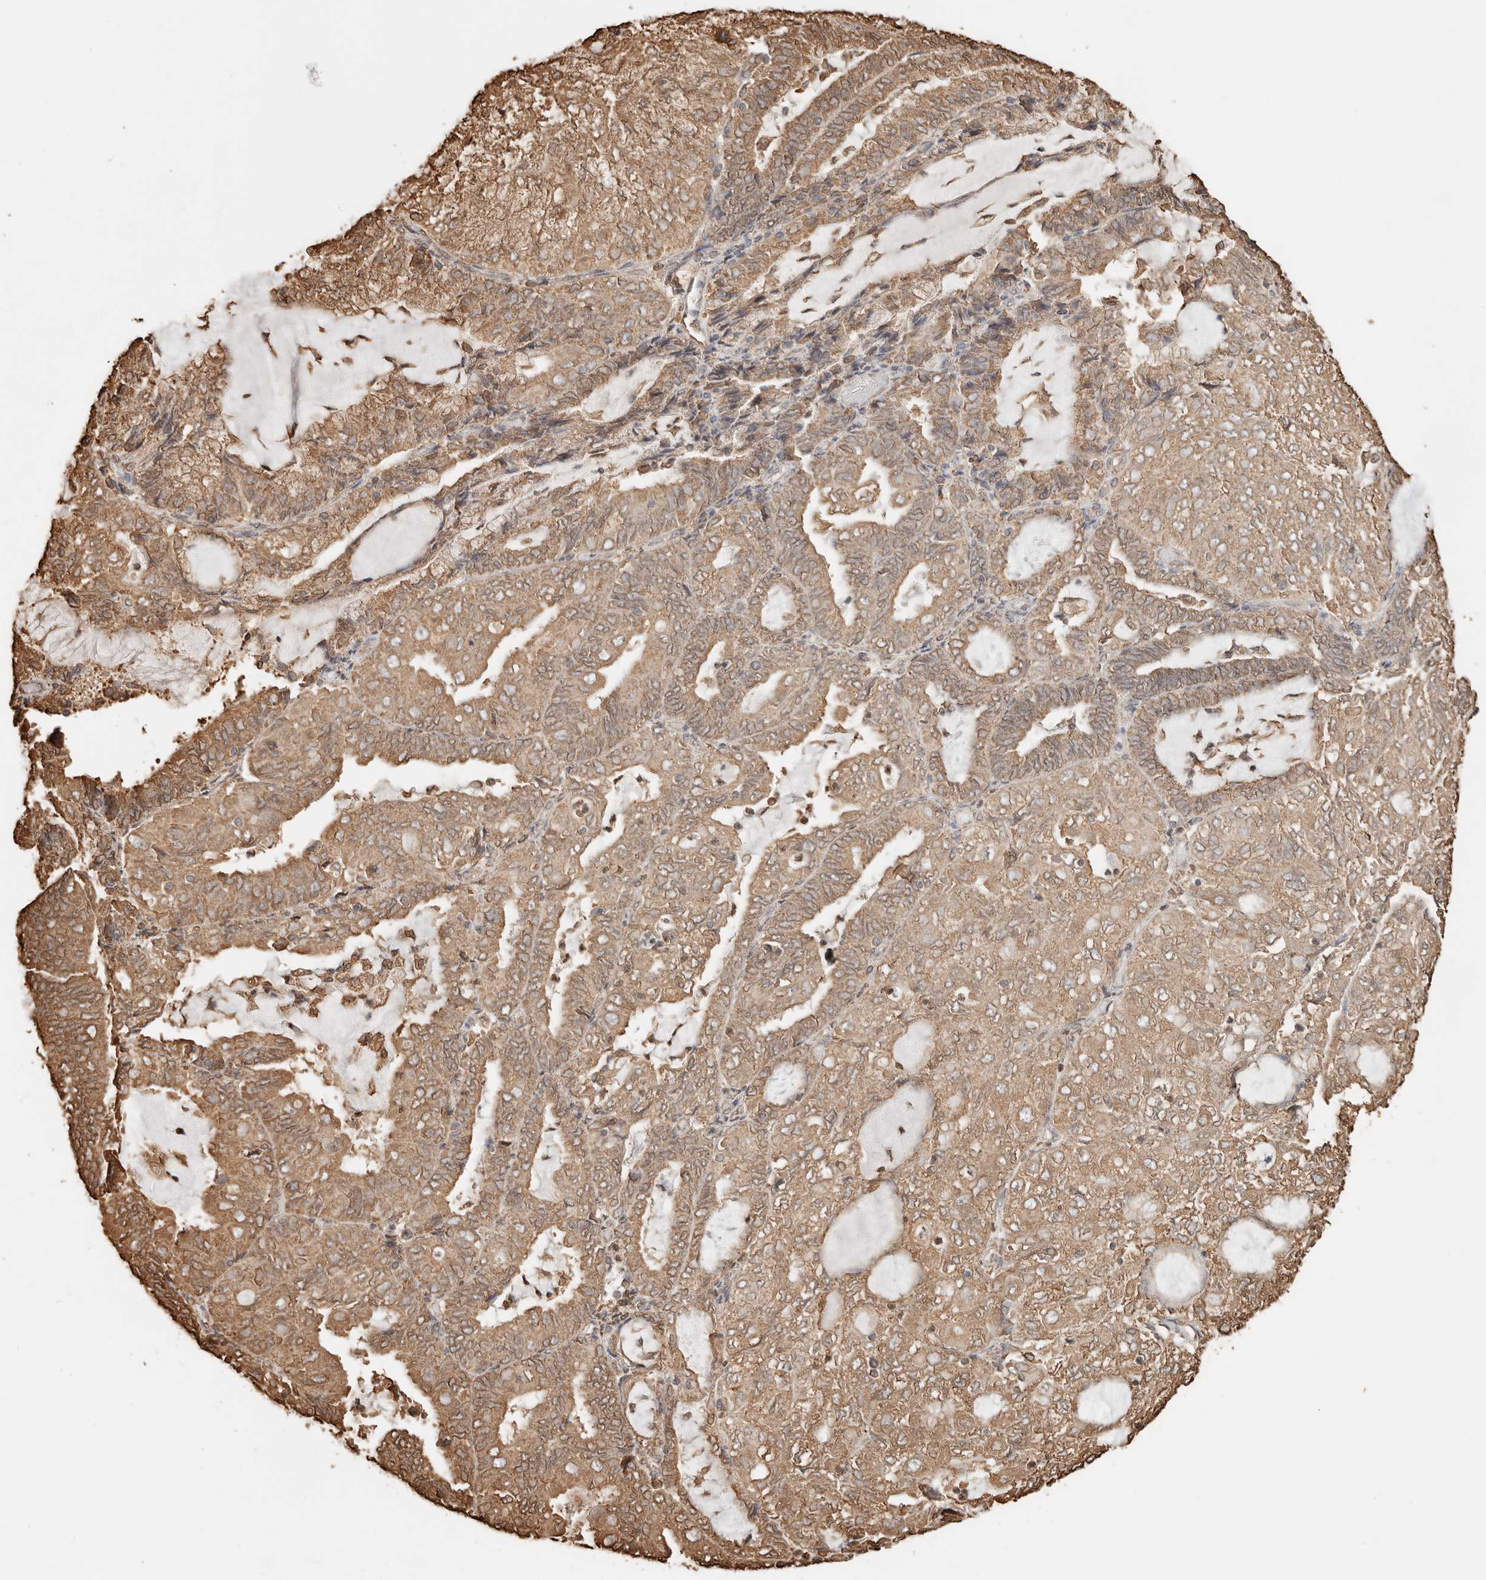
{"staining": {"intensity": "moderate", "quantity": ">75%", "location": "cytoplasmic/membranous"}, "tissue": "endometrial cancer", "cell_type": "Tumor cells", "image_type": "cancer", "snomed": [{"axis": "morphology", "description": "Adenocarcinoma, NOS"}, {"axis": "topography", "description": "Endometrium"}], "caption": "Immunohistochemistry staining of endometrial cancer, which demonstrates medium levels of moderate cytoplasmic/membranous expression in about >75% of tumor cells indicating moderate cytoplasmic/membranous protein staining. The staining was performed using DAB (3,3'-diaminobenzidine) (brown) for protein detection and nuclei were counterstained in hematoxylin (blue).", "gene": "ARHGEF10L", "patient": {"sex": "female", "age": 81}}